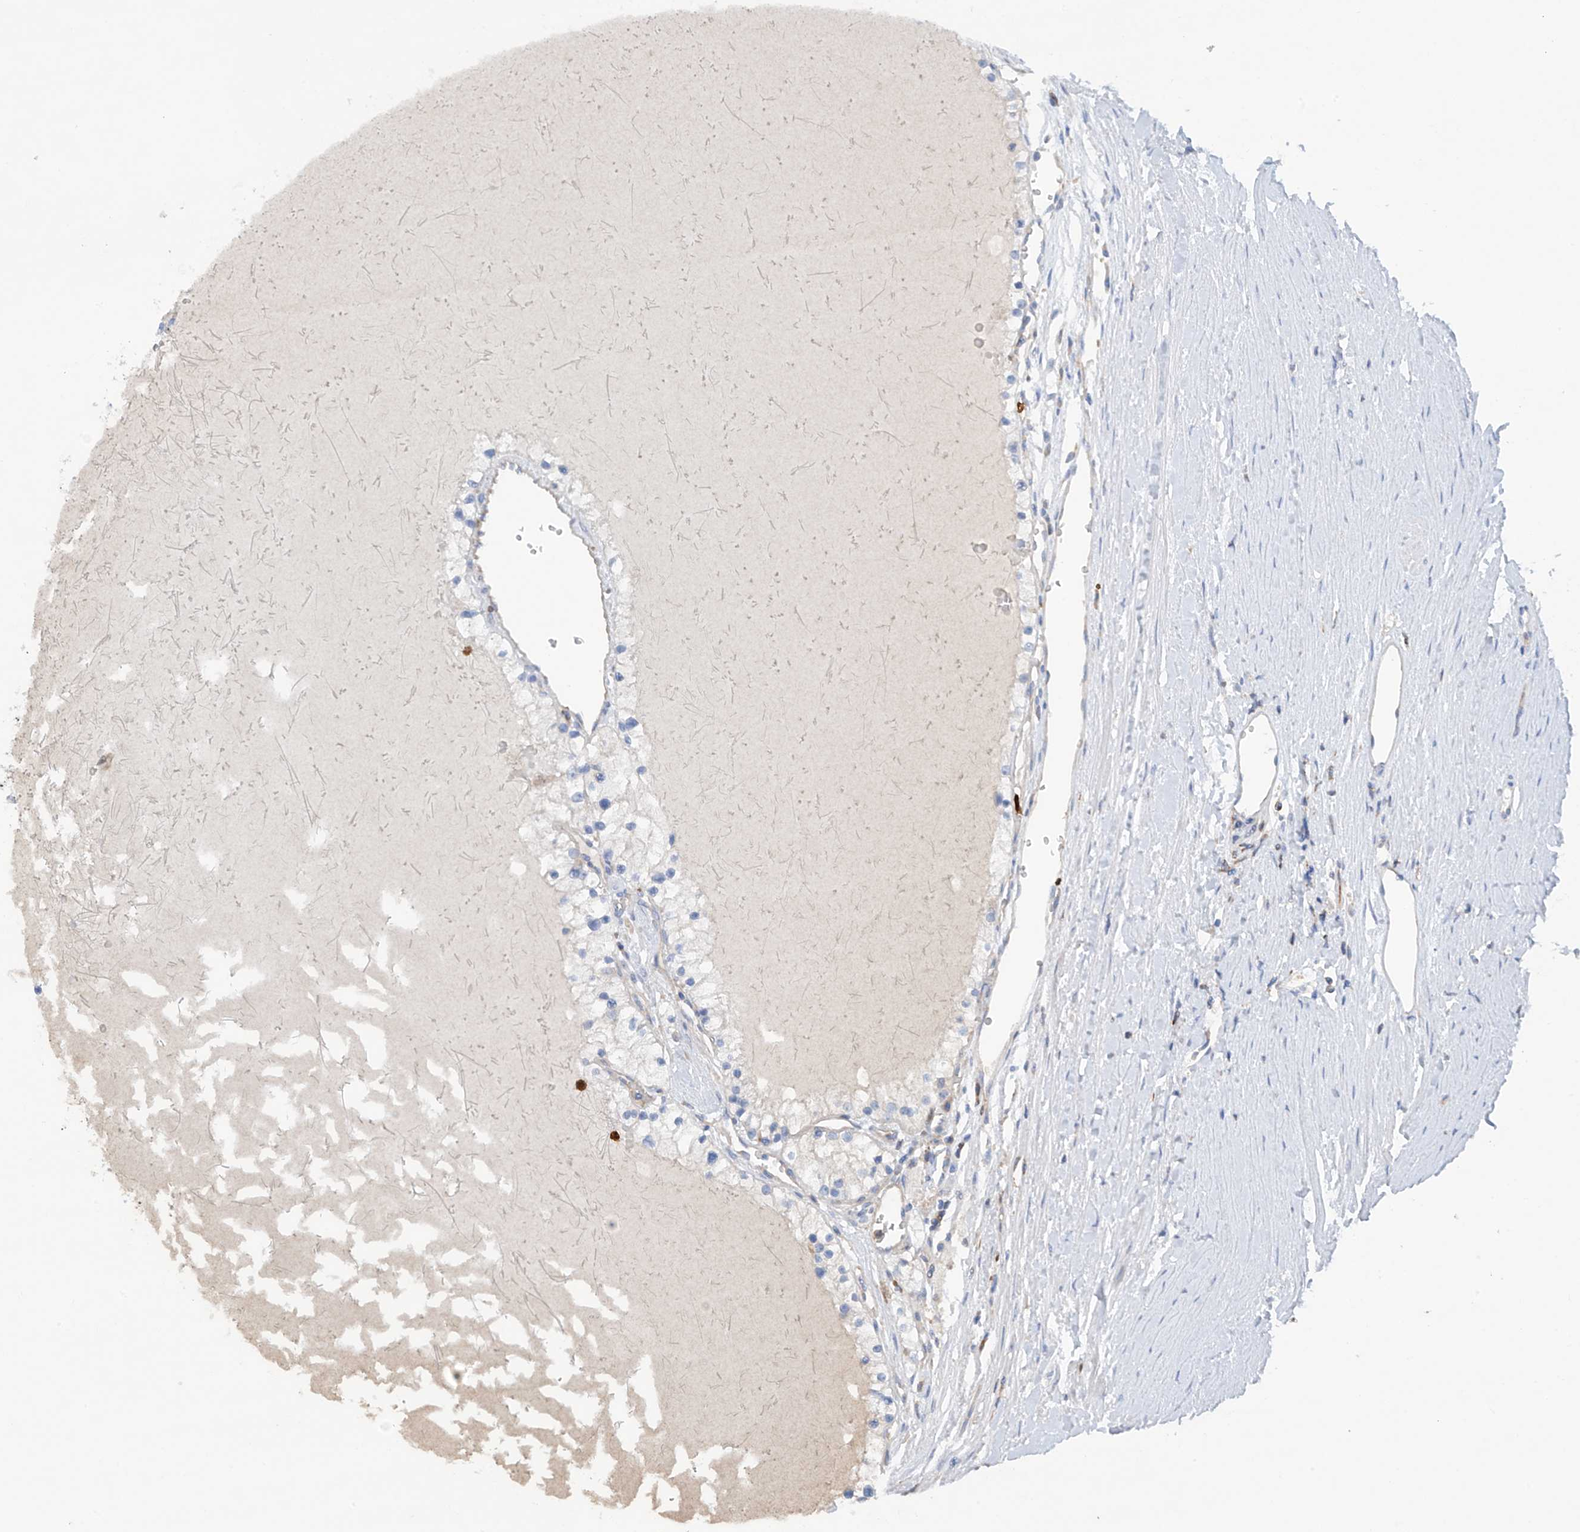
{"staining": {"intensity": "negative", "quantity": "none", "location": "none"}, "tissue": "renal cancer", "cell_type": "Tumor cells", "image_type": "cancer", "snomed": [{"axis": "morphology", "description": "Normal tissue, NOS"}, {"axis": "morphology", "description": "Adenocarcinoma, NOS"}, {"axis": "topography", "description": "Kidney"}], "caption": "High magnification brightfield microscopy of renal cancer stained with DAB (brown) and counterstained with hematoxylin (blue): tumor cells show no significant positivity.", "gene": "PHACTR2", "patient": {"sex": "male", "age": 68}}